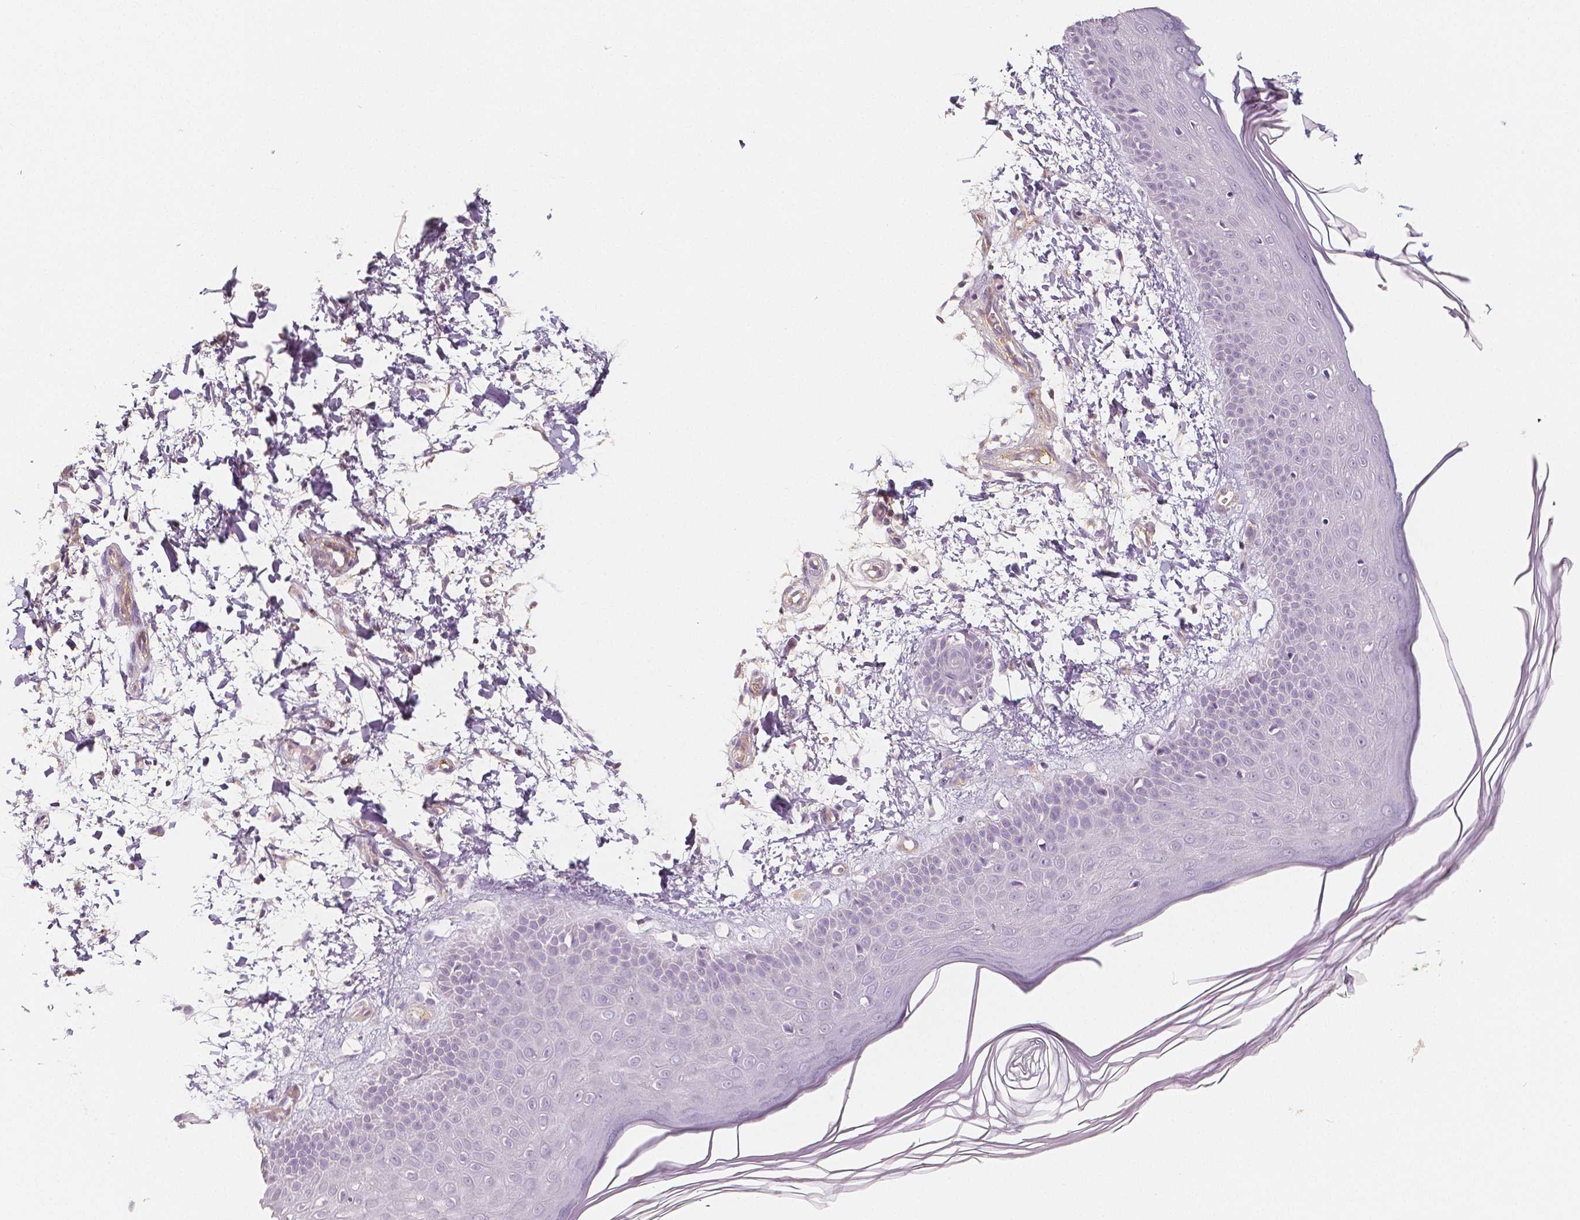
{"staining": {"intensity": "negative", "quantity": "none", "location": "none"}, "tissue": "skin", "cell_type": "Fibroblasts", "image_type": "normal", "snomed": [{"axis": "morphology", "description": "Normal tissue, NOS"}, {"axis": "topography", "description": "Skin"}], "caption": "Fibroblasts are negative for protein expression in normal human skin. (Brightfield microscopy of DAB (3,3'-diaminobenzidine) immunohistochemistry at high magnification).", "gene": "THY1", "patient": {"sex": "female", "age": 62}}